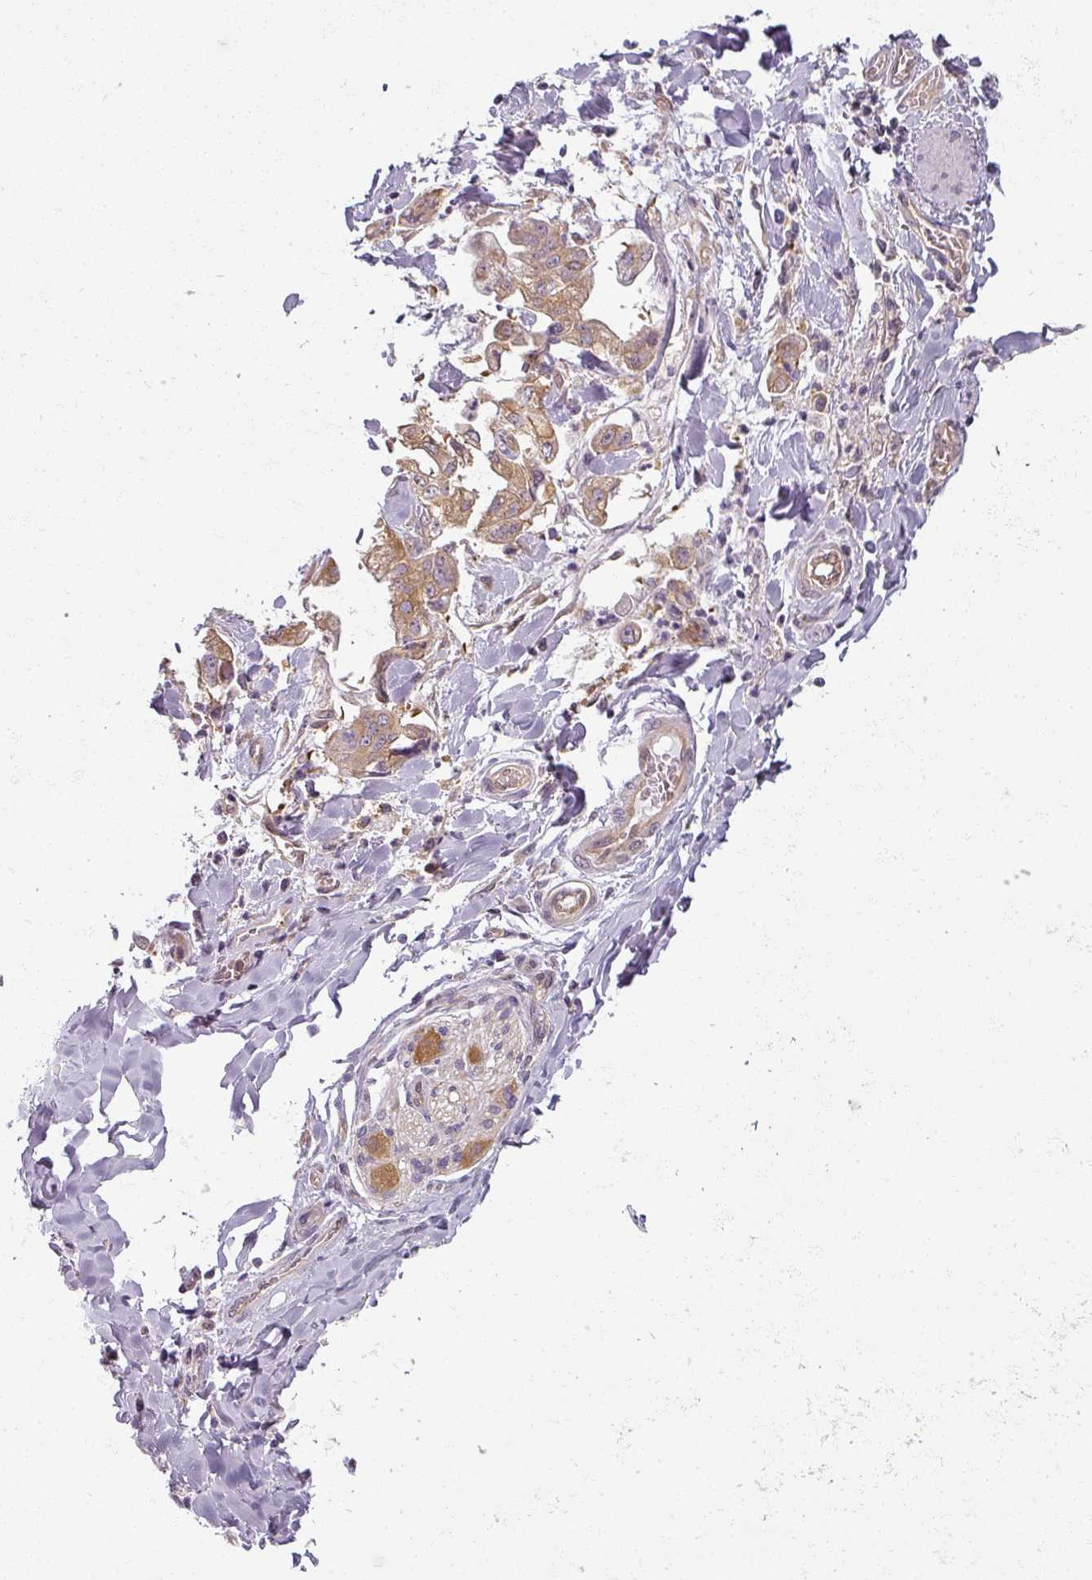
{"staining": {"intensity": "moderate", "quantity": ">75%", "location": "cytoplasmic/membranous"}, "tissue": "stomach cancer", "cell_type": "Tumor cells", "image_type": "cancer", "snomed": [{"axis": "morphology", "description": "Adenocarcinoma, NOS"}, {"axis": "topography", "description": "Stomach"}], "caption": "This image demonstrates immunohistochemistry (IHC) staining of human adenocarcinoma (stomach), with medium moderate cytoplasmic/membranous expression in approximately >75% of tumor cells.", "gene": "AGPAT4", "patient": {"sex": "male", "age": 62}}